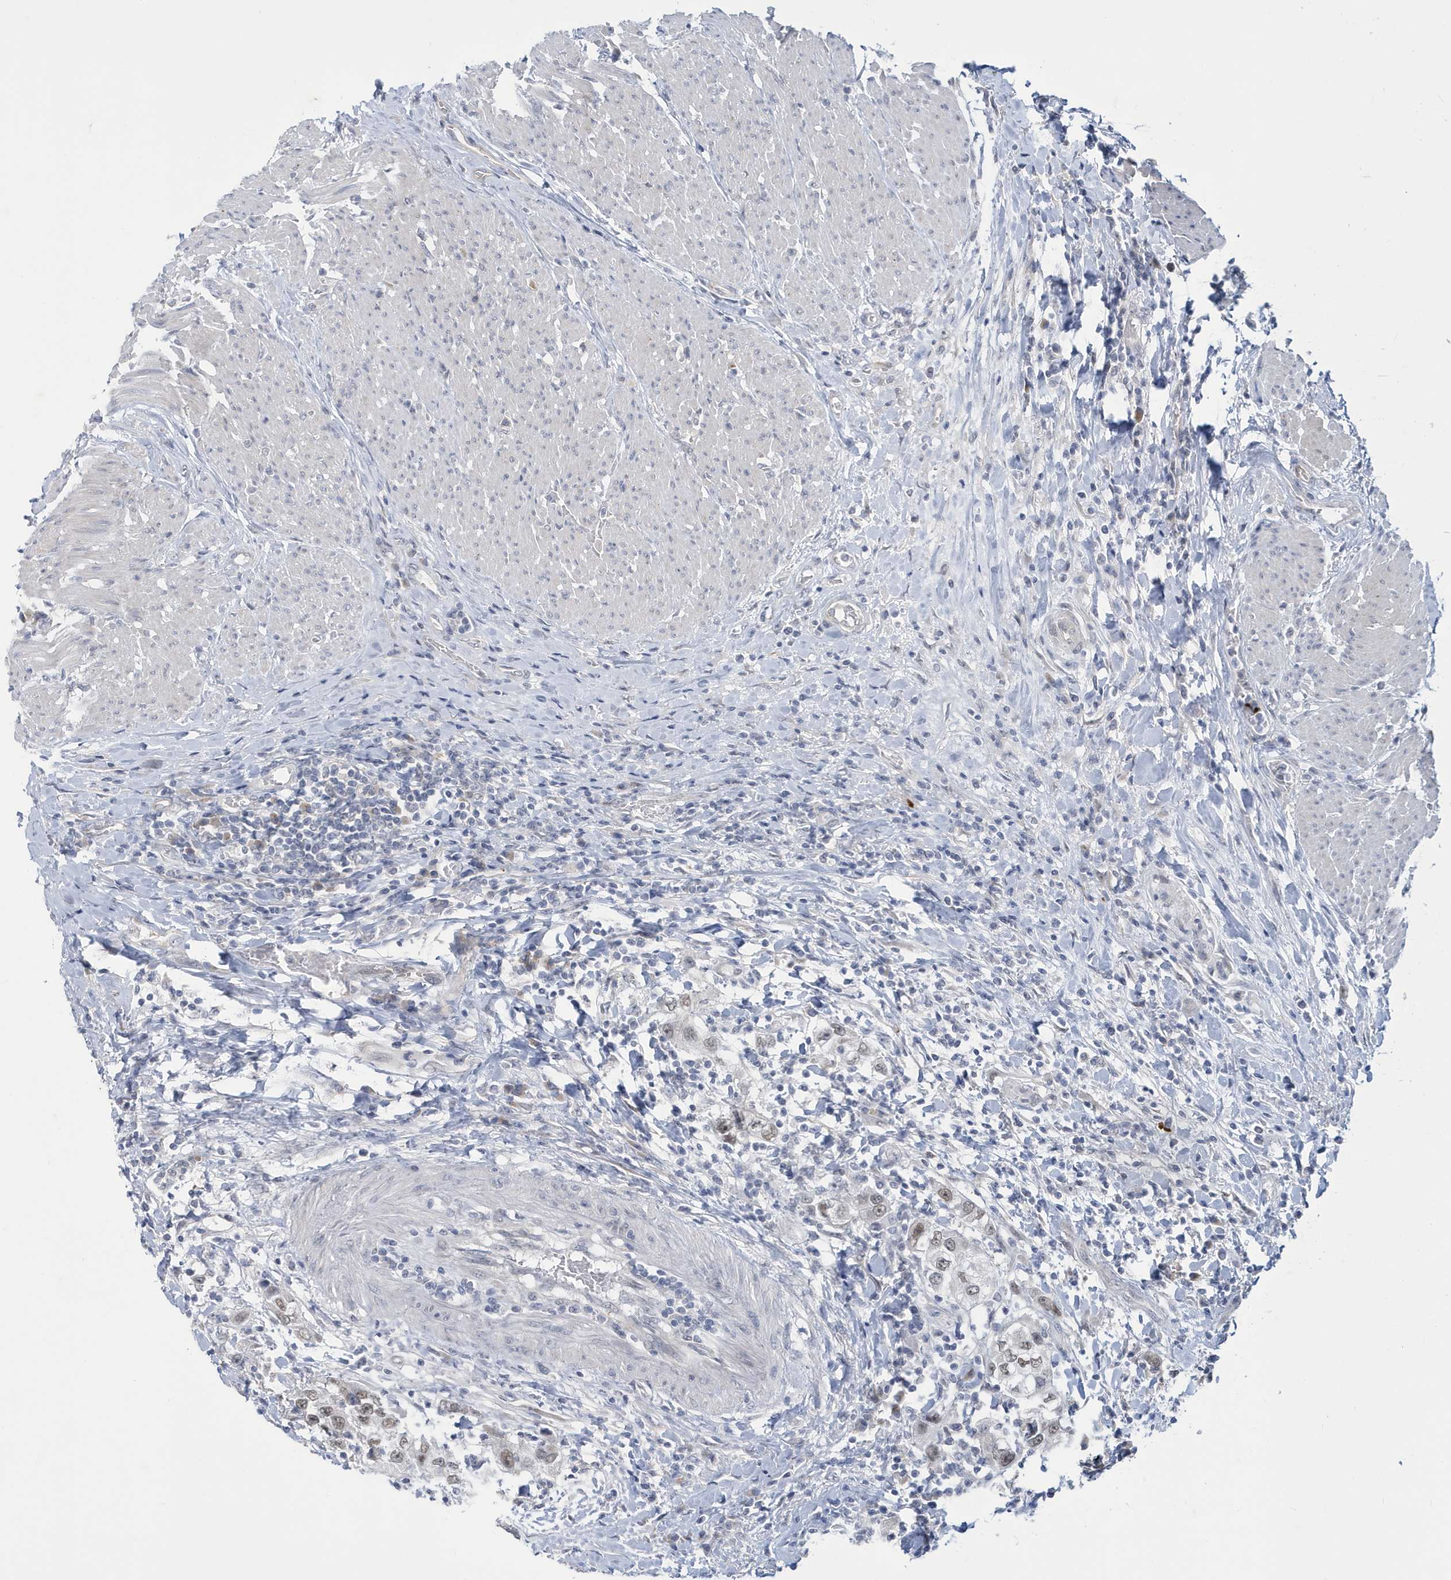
{"staining": {"intensity": "weak", "quantity": ">75%", "location": "nuclear"}, "tissue": "urothelial cancer", "cell_type": "Tumor cells", "image_type": "cancer", "snomed": [{"axis": "morphology", "description": "Urothelial carcinoma, High grade"}, {"axis": "topography", "description": "Urinary bladder"}], "caption": "Human urothelial cancer stained with a brown dye demonstrates weak nuclear positive staining in about >75% of tumor cells.", "gene": "ZNF654", "patient": {"sex": "female", "age": 80}}